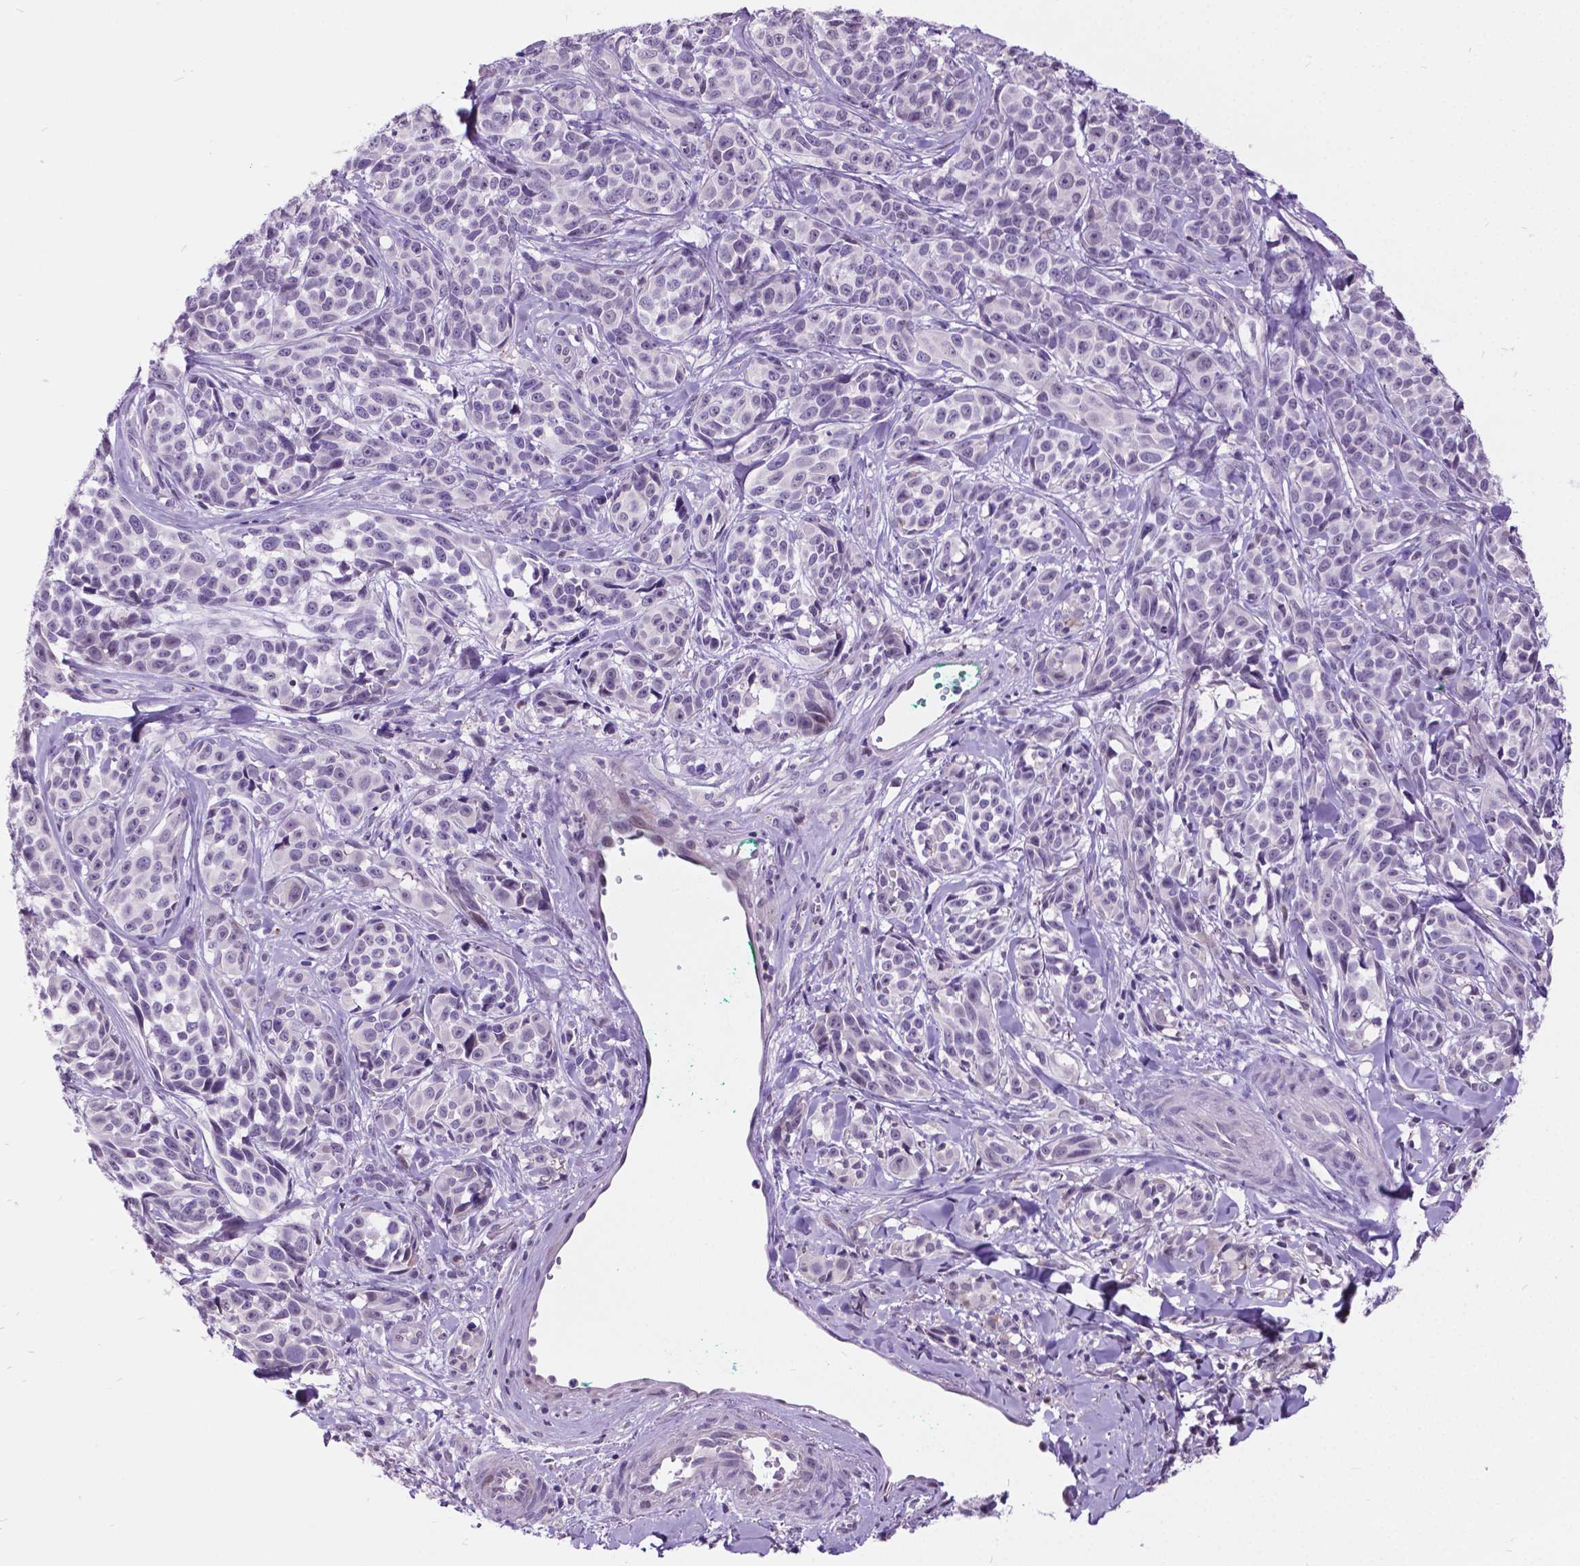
{"staining": {"intensity": "negative", "quantity": "none", "location": "none"}, "tissue": "melanoma", "cell_type": "Tumor cells", "image_type": "cancer", "snomed": [{"axis": "morphology", "description": "Malignant melanoma, NOS"}, {"axis": "topography", "description": "Skin"}], "caption": "This is a photomicrograph of IHC staining of melanoma, which shows no expression in tumor cells. Nuclei are stained in blue.", "gene": "DPF3", "patient": {"sex": "female", "age": 88}}